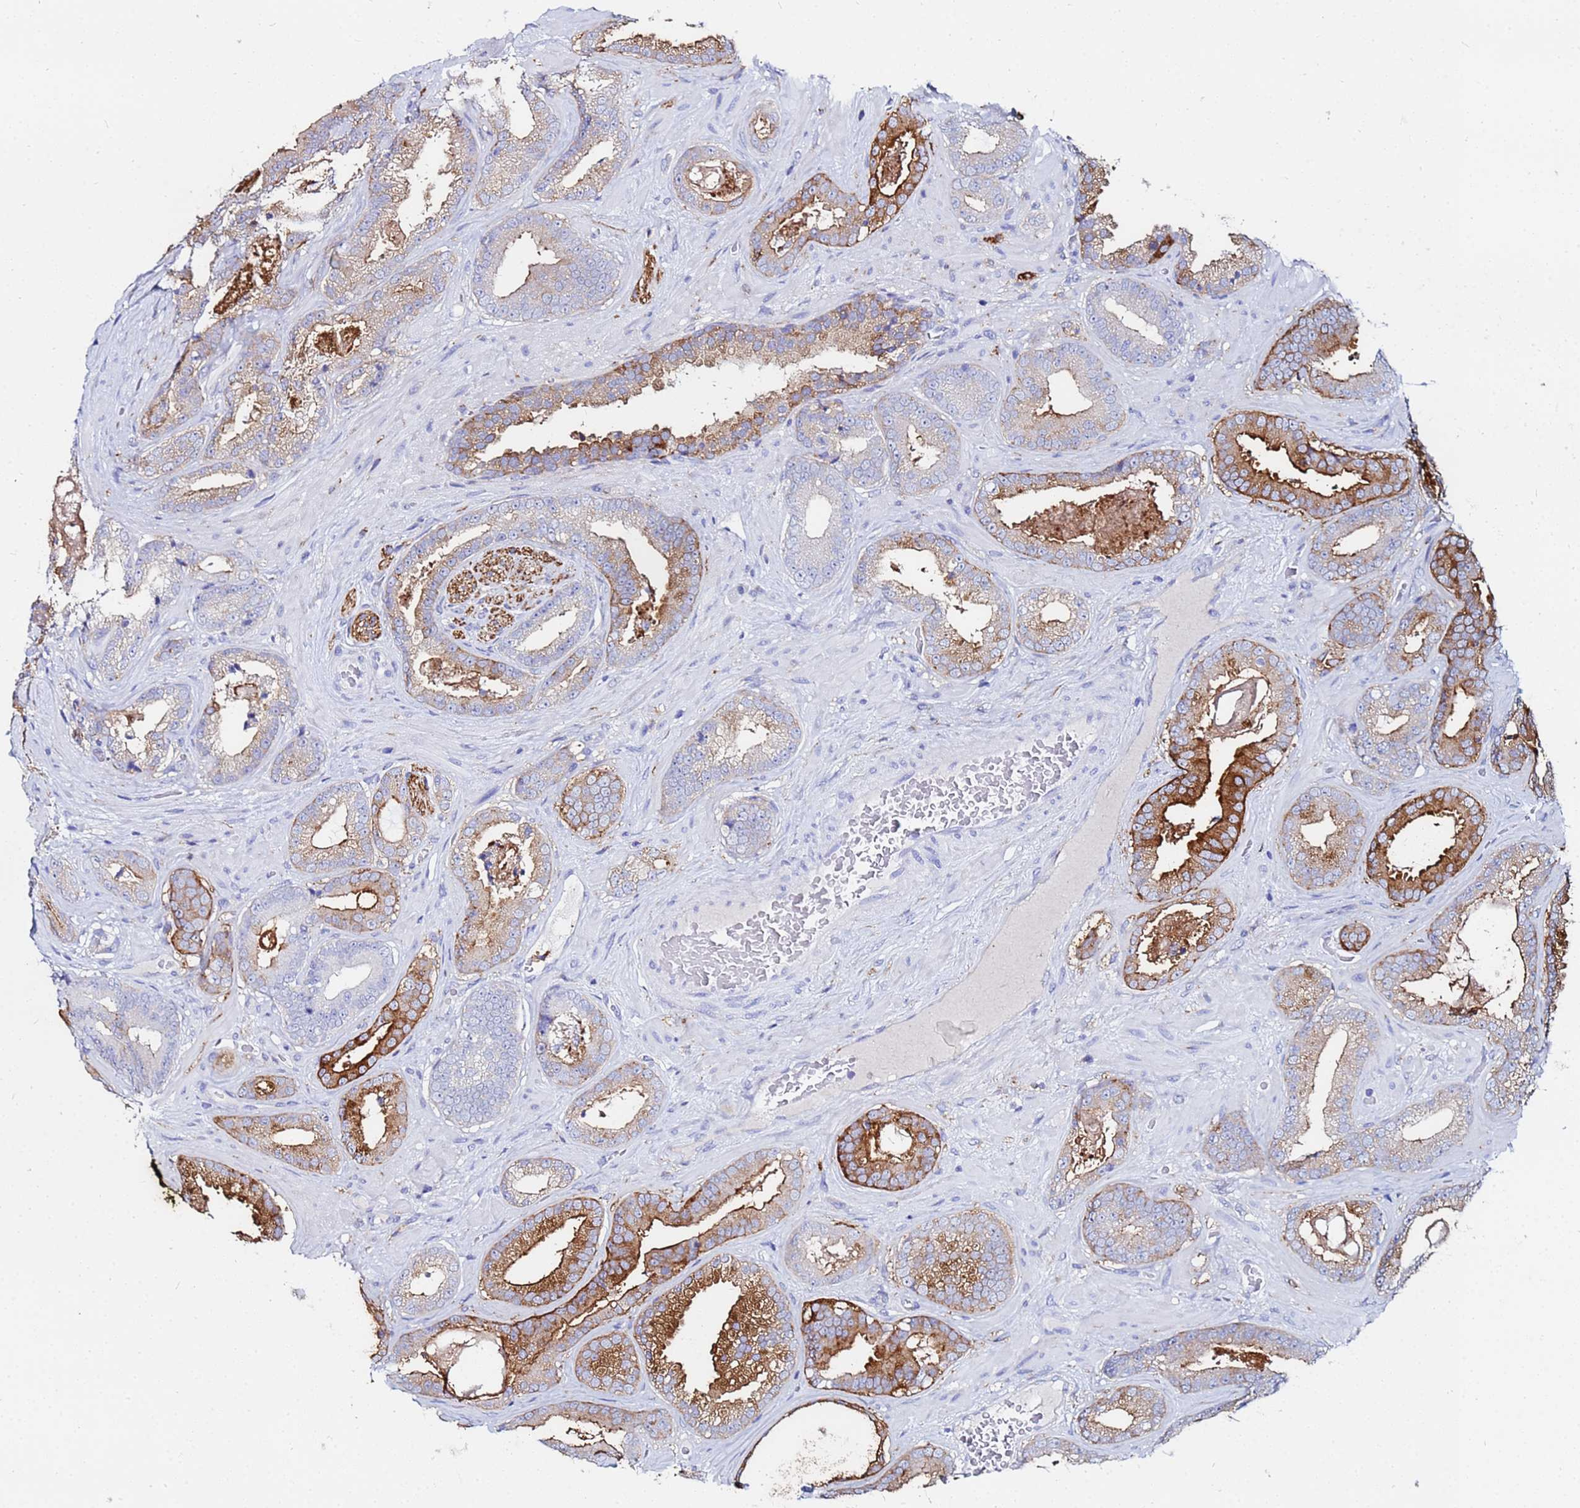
{"staining": {"intensity": "moderate", "quantity": ">75%", "location": "cytoplasmic/membranous"}, "tissue": "prostate cancer", "cell_type": "Tumor cells", "image_type": "cancer", "snomed": [{"axis": "morphology", "description": "Adenocarcinoma, Low grade"}, {"axis": "topography", "description": "Prostate"}], "caption": "Moderate cytoplasmic/membranous expression is appreciated in about >75% of tumor cells in prostate adenocarcinoma (low-grade).", "gene": "BASP1", "patient": {"sex": "male", "age": 57}}